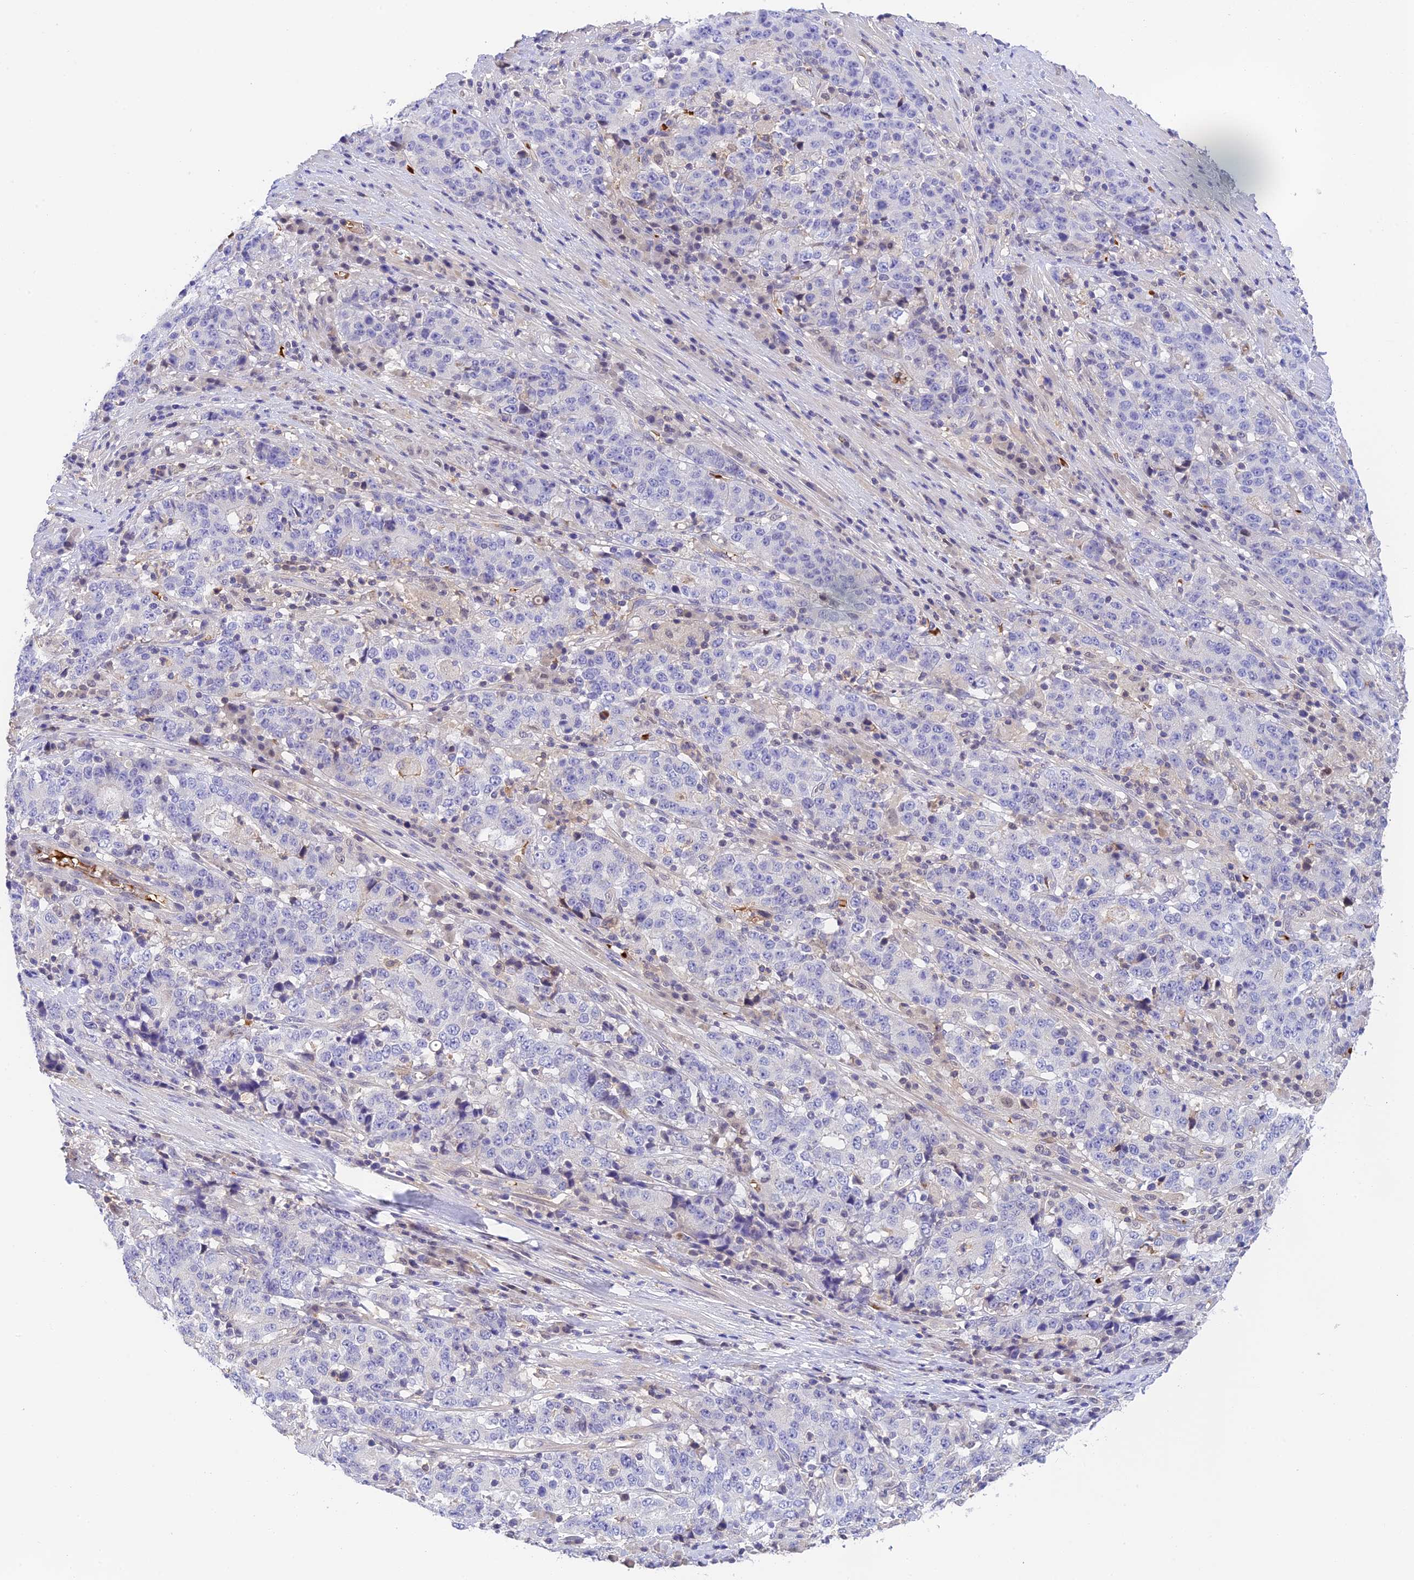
{"staining": {"intensity": "negative", "quantity": "none", "location": "none"}, "tissue": "stomach cancer", "cell_type": "Tumor cells", "image_type": "cancer", "snomed": [{"axis": "morphology", "description": "Adenocarcinoma, NOS"}, {"axis": "topography", "description": "Stomach"}], "caption": "Histopathology image shows no significant protein expression in tumor cells of stomach cancer (adenocarcinoma).", "gene": "HDHD2", "patient": {"sex": "male", "age": 59}}